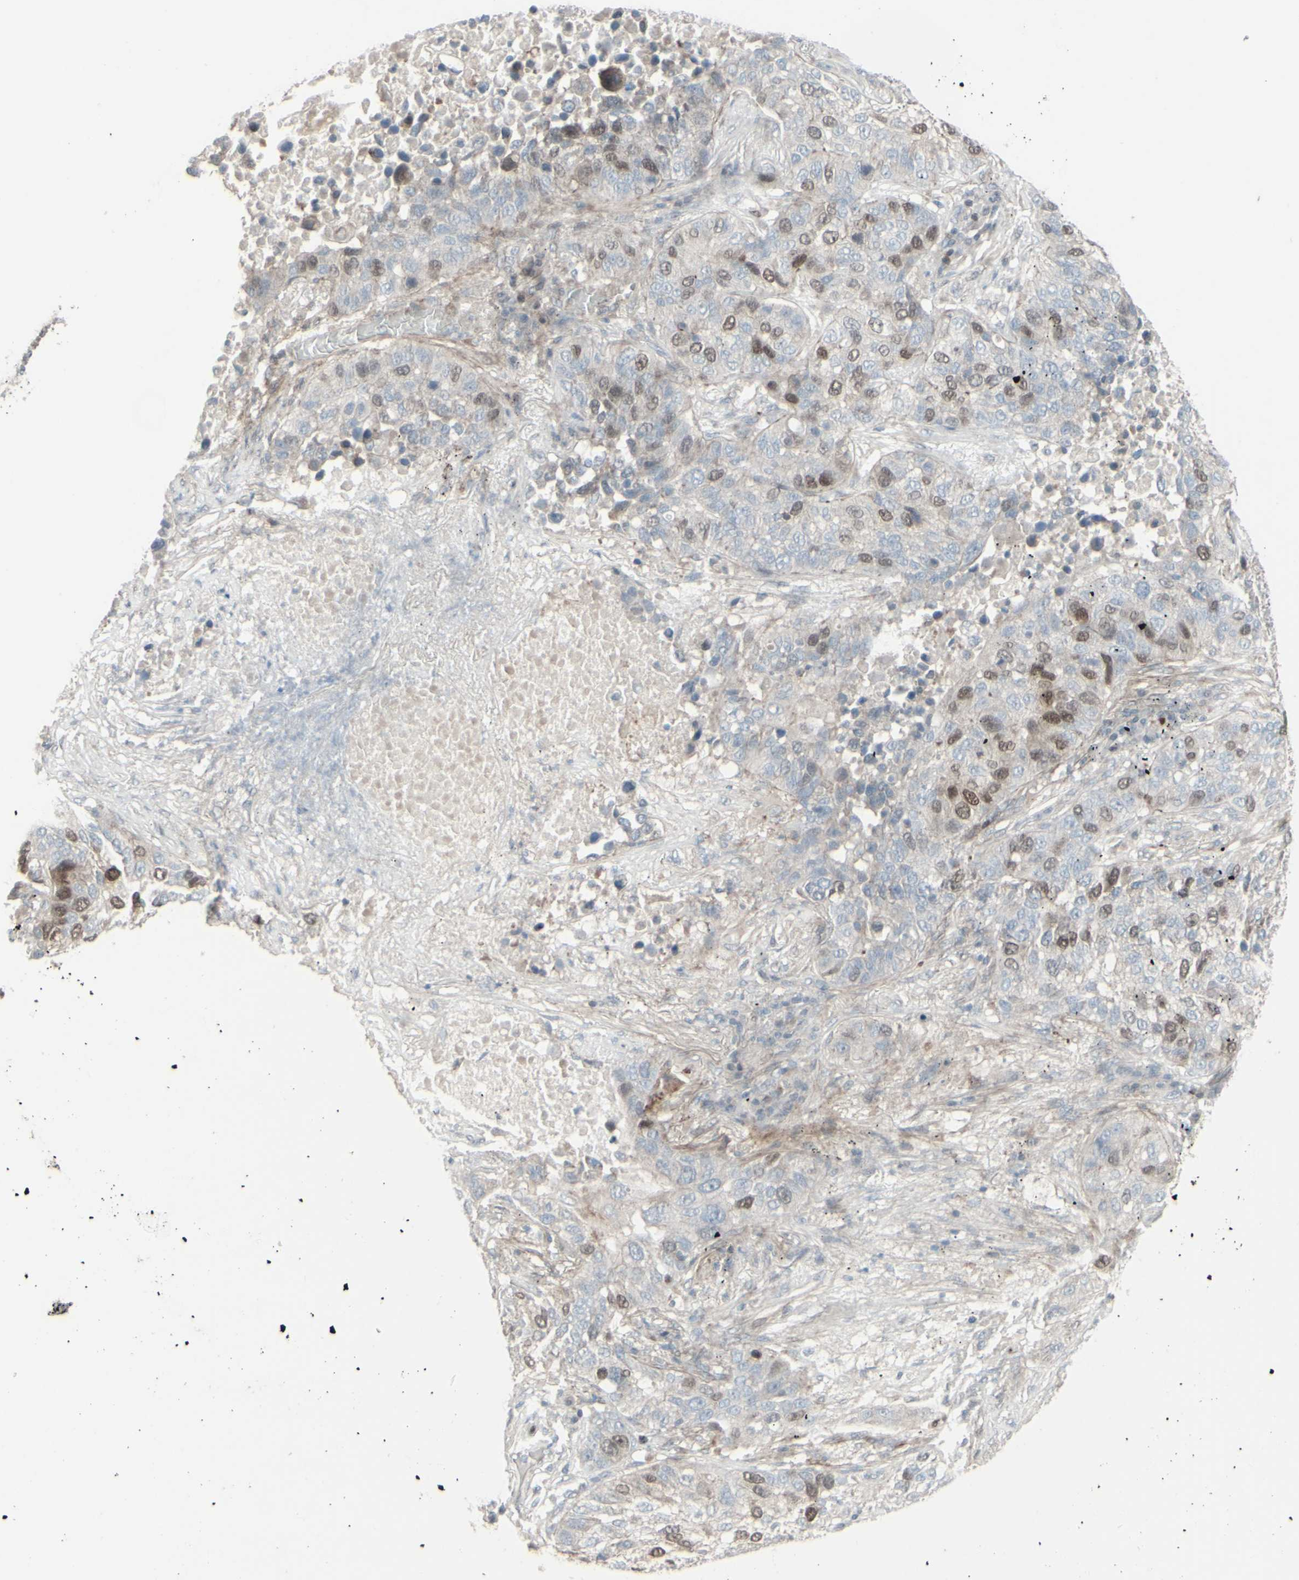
{"staining": {"intensity": "strong", "quantity": "25%-75%", "location": "nuclear"}, "tissue": "lung cancer", "cell_type": "Tumor cells", "image_type": "cancer", "snomed": [{"axis": "morphology", "description": "Squamous cell carcinoma, NOS"}, {"axis": "topography", "description": "Lung"}], "caption": "DAB immunohistochemical staining of lung squamous cell carcinoma reveals strong nuclear protein staining in about 25%-75% of tumor cells.", "gene": "GMNN", "patient": {"sex": "male", "age": 57}}